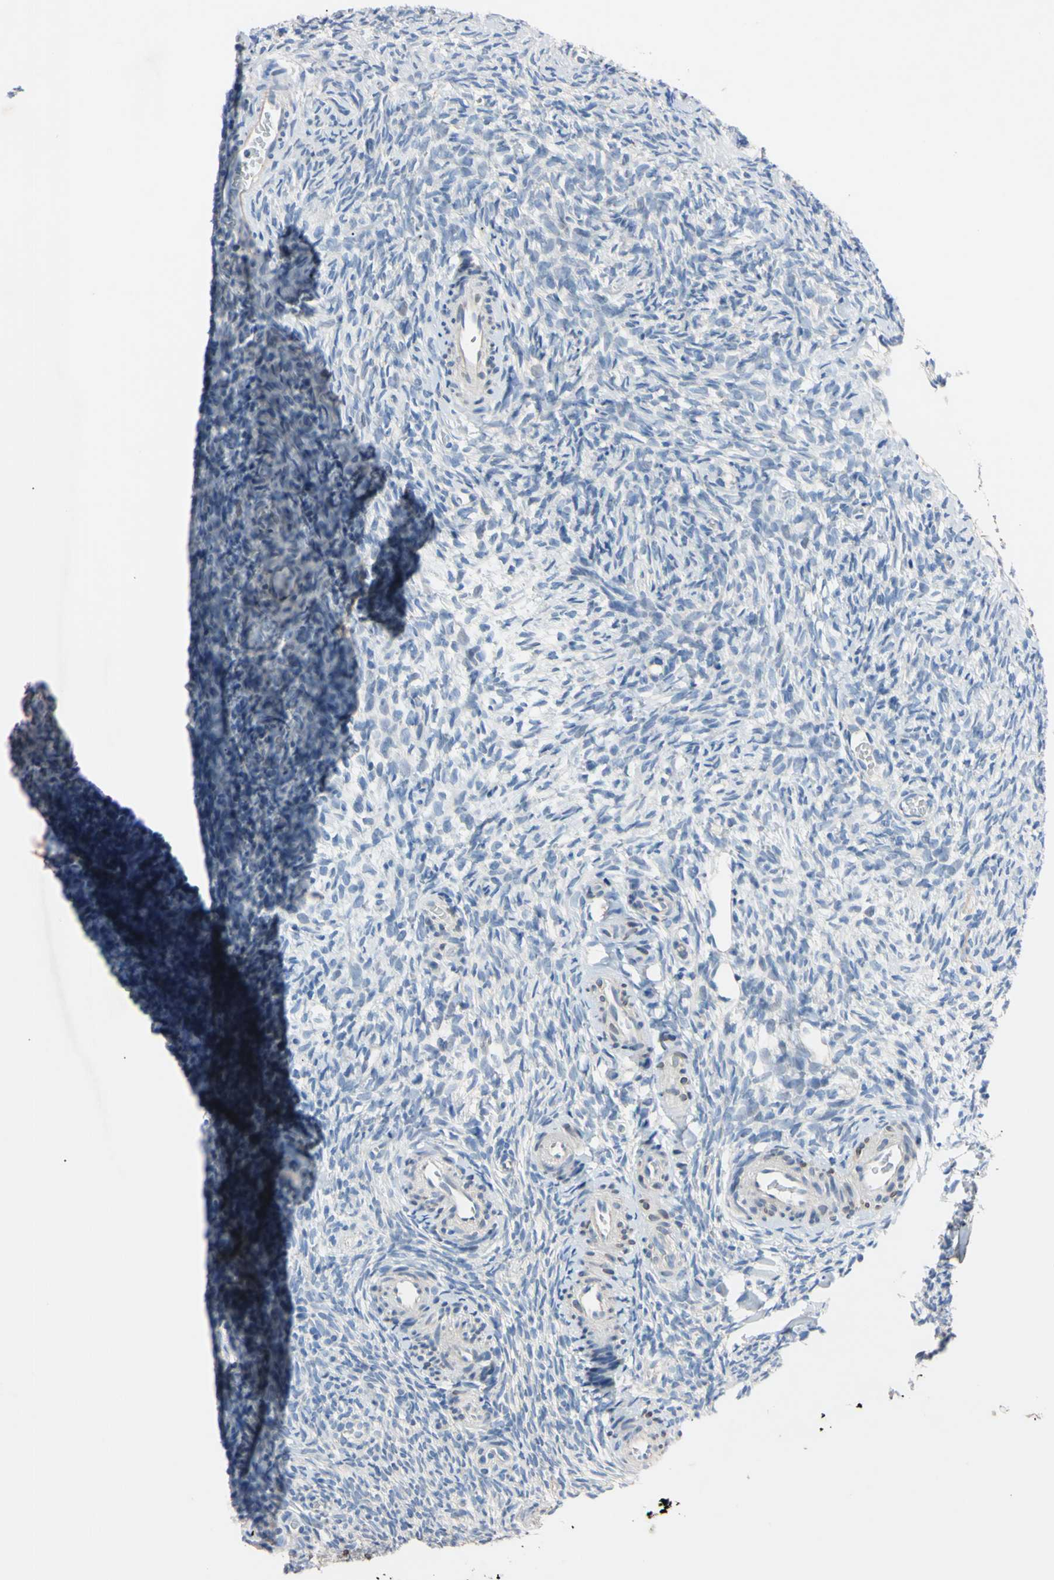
{"staining": {"intensity": "negative", "quantity": "none", "location": "none"}, "tissue": "ovary", "cell_type": "Ovarian stroma cells", "image_type": "normal", "snomed": [{"axis": "morphology", "description": "Normal tissue, NOS"}, {"axis": "topography", "description": "Ovary"}], "caption": "Immunohistochemistry photomicrograph of normal ovary stained for a protein (brown), which displays no expression in ovarian stroma cells. (Brightfield microscopy of DAB immunohistochemistry (IHC) at high magnification).", "gene": "PNKD", "patient": {"sex": "female", "age": 35}}